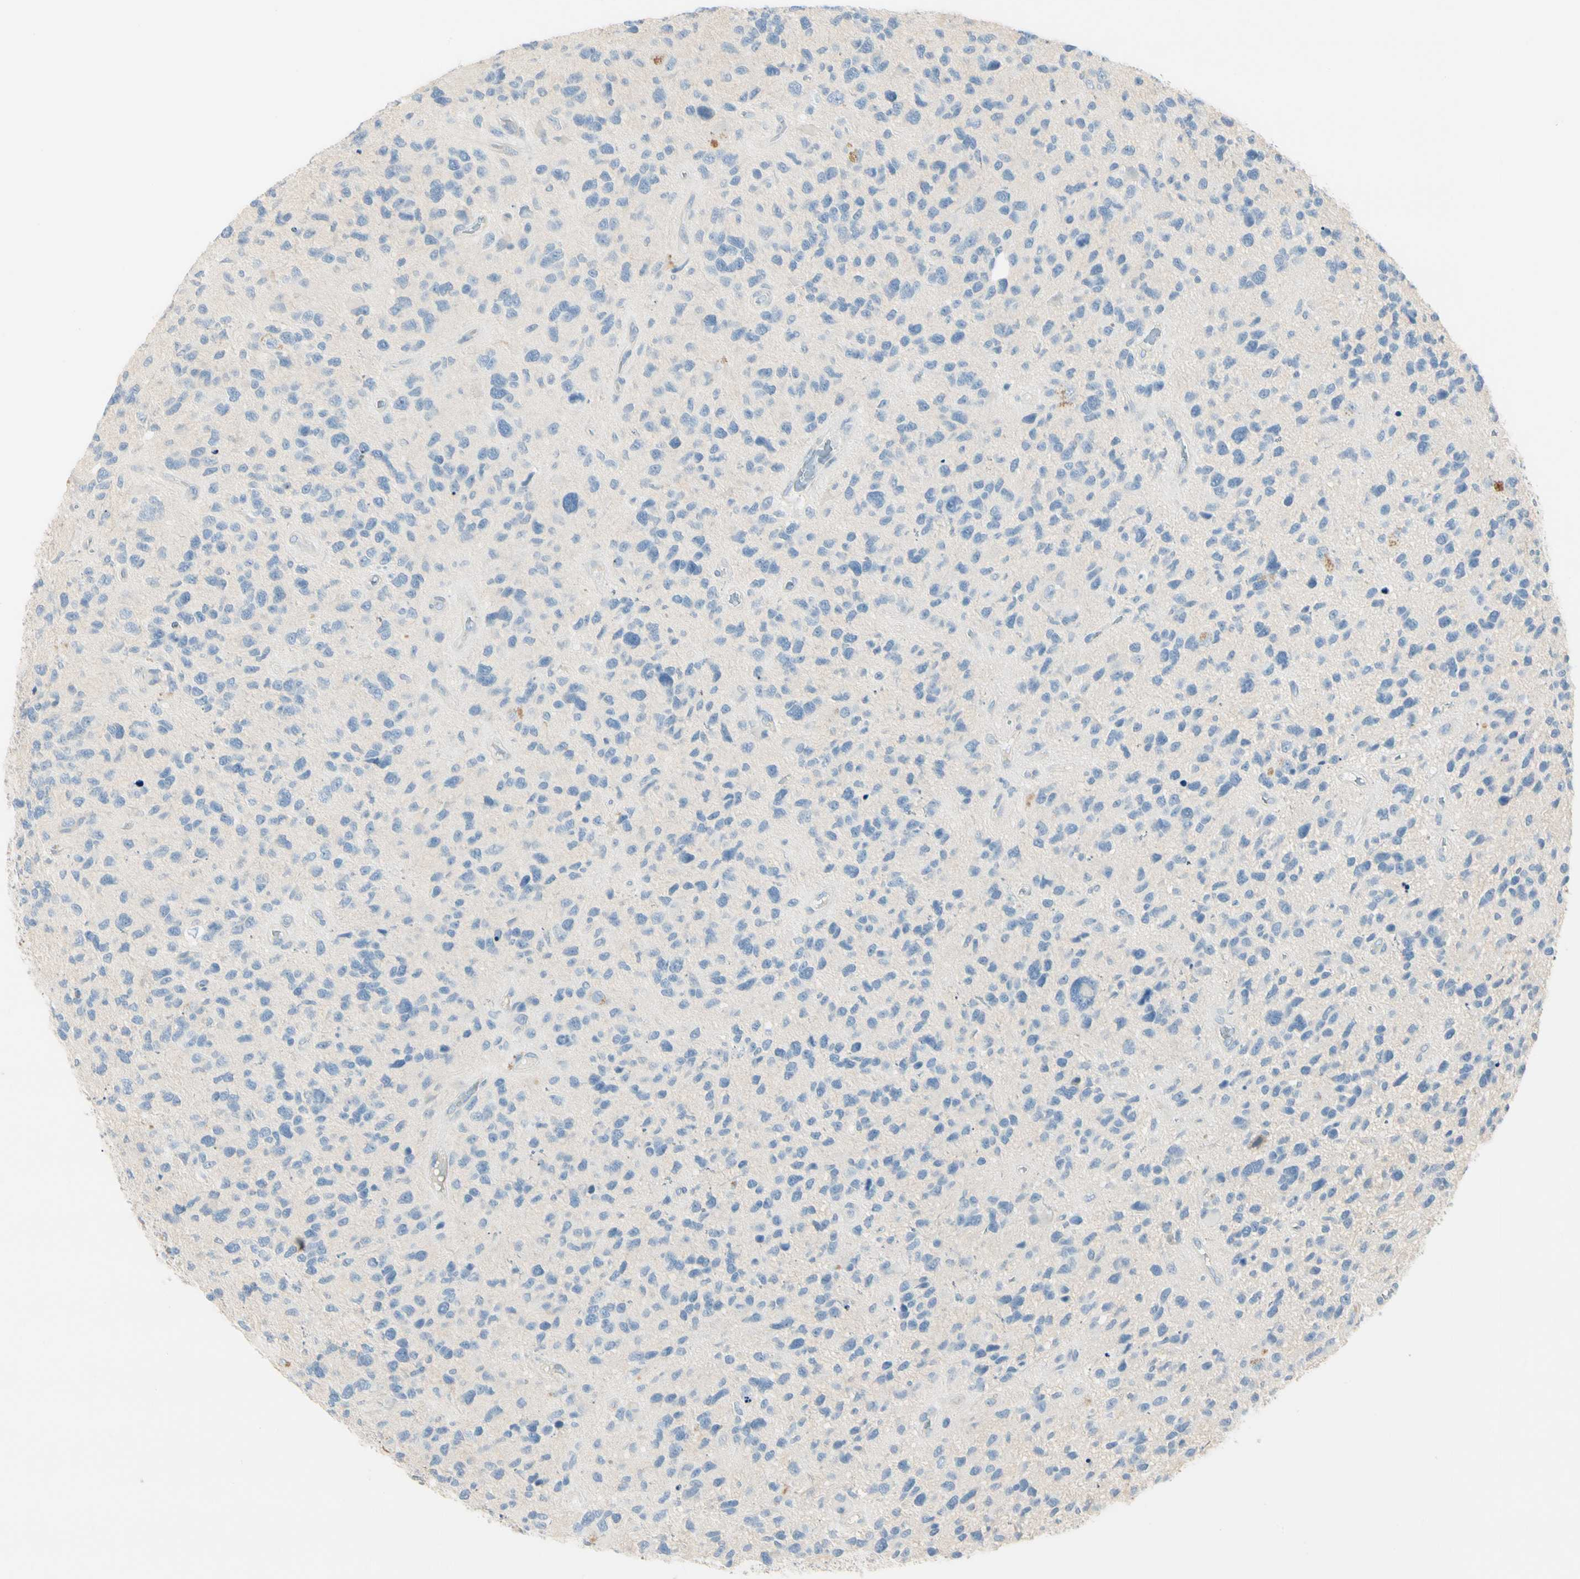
{"staining": {"intensity": "negative", "quantity": "none", "location": "none"}, "tissue": "glioma", "cell_type": "Tumor cells", "image_type": "cancer", "snomed": [{"axis": "morphology", "description": "Glioma, malignant, High grade"}, {"axis": "topography", "description": "Brain"}], "caption": "Glioma stained for a protein using immunohistochemistry (IHC) reveals no staining tumor cells.", "gene": "ALDH18A1", "patient": {"sex": "female", "age": 58}}